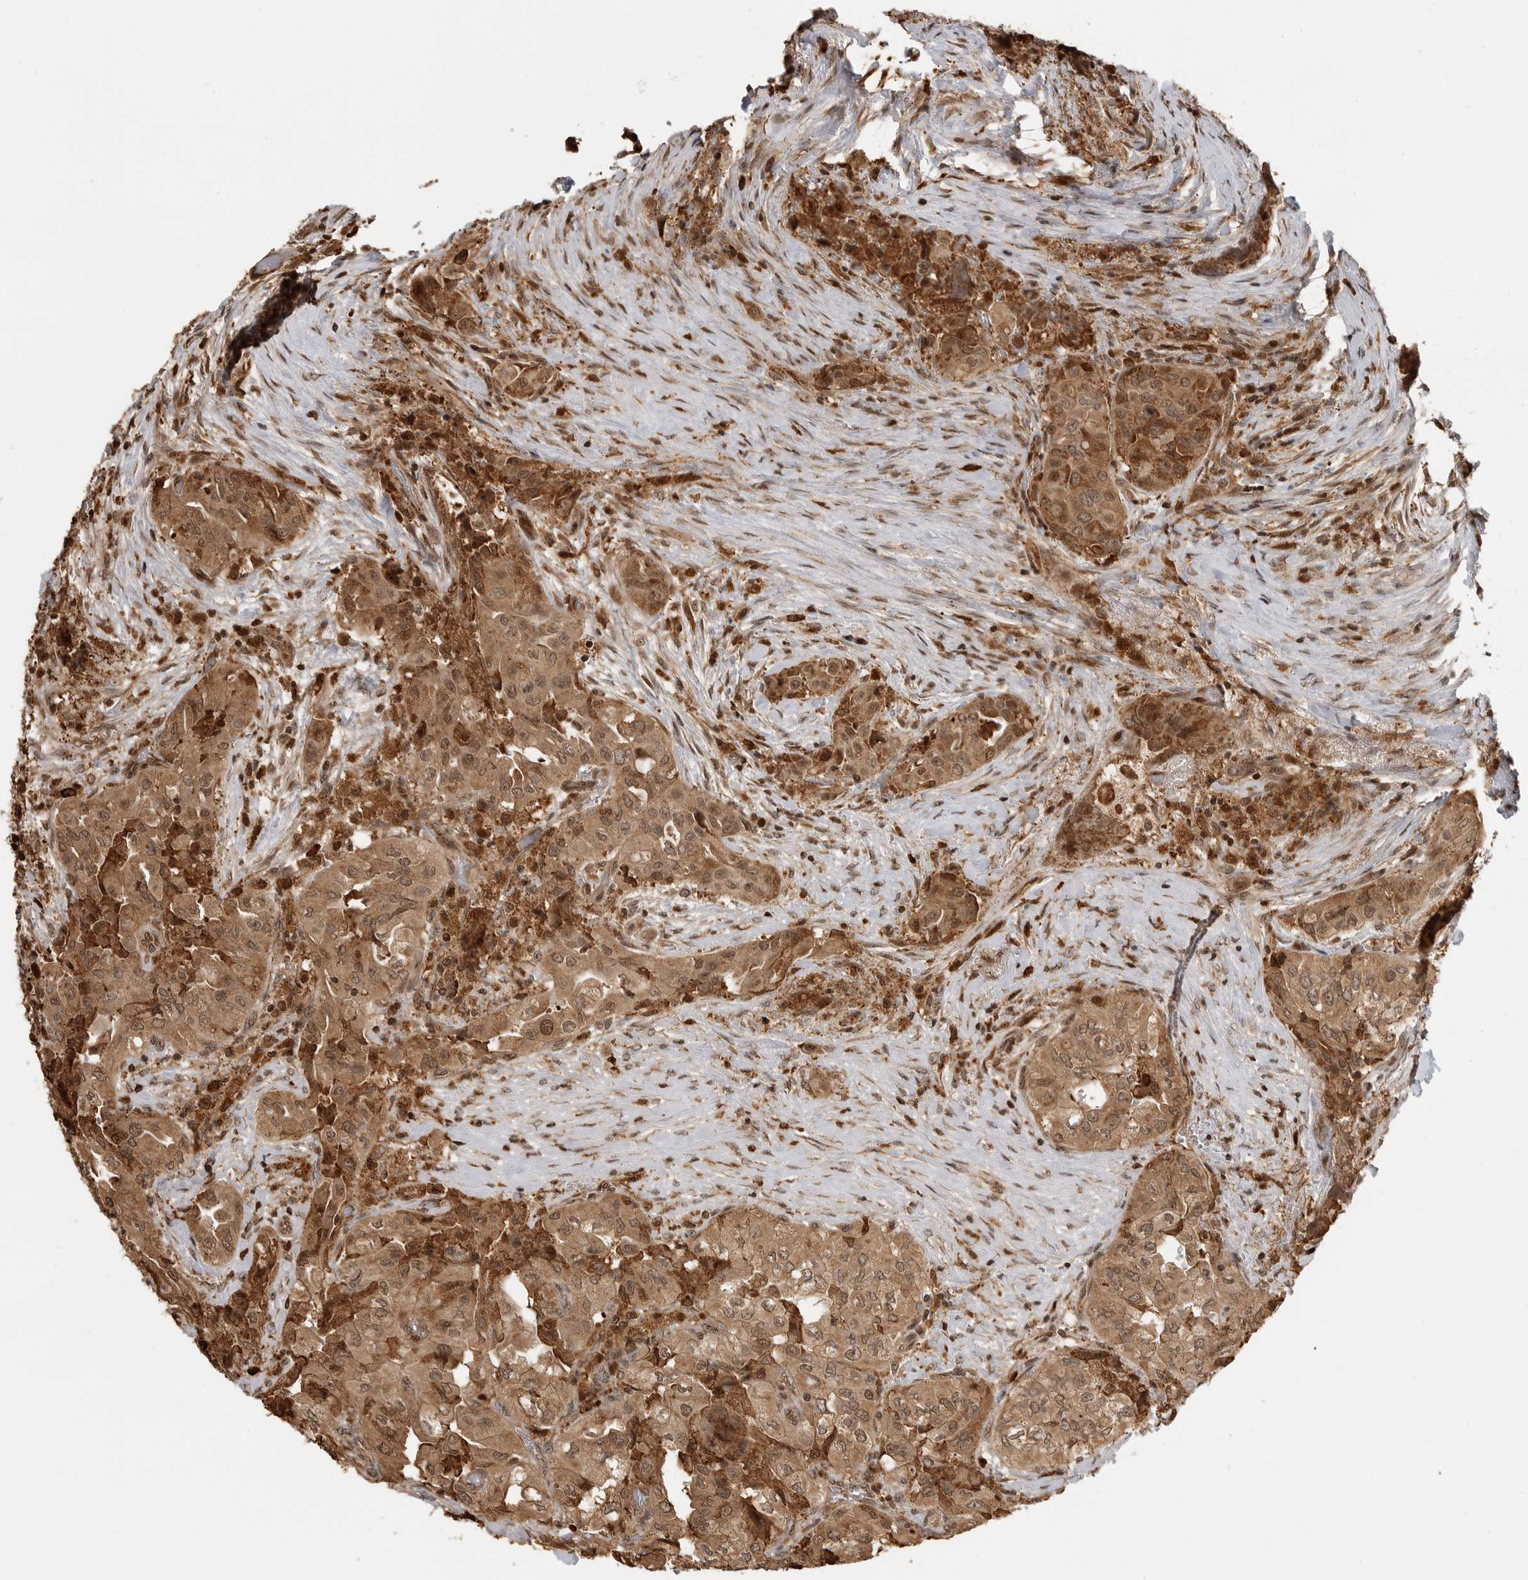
{"staining": {"intensity": "moderate", "quantity": ">75%", "location": "cytoplasmic/membranous,nuclear"}, "tissue": "thyroid cancer", "cell_type": "Tumor cells", "image_type": "cancer", "snomed": [{"axis": "morphology", "description": "Papillary adenocarcinoma, NOS"}, {"axis": "topography", "description": "Thyroid gland"}], "caption": "Tumor cells display moderate cytoplasmic/membranous and nuclear staining in about >75% of cells in thyroid papillary adenocarcinoma.", "gene": "BMP2K", "patient": {"sex": "female", "age": 59}}